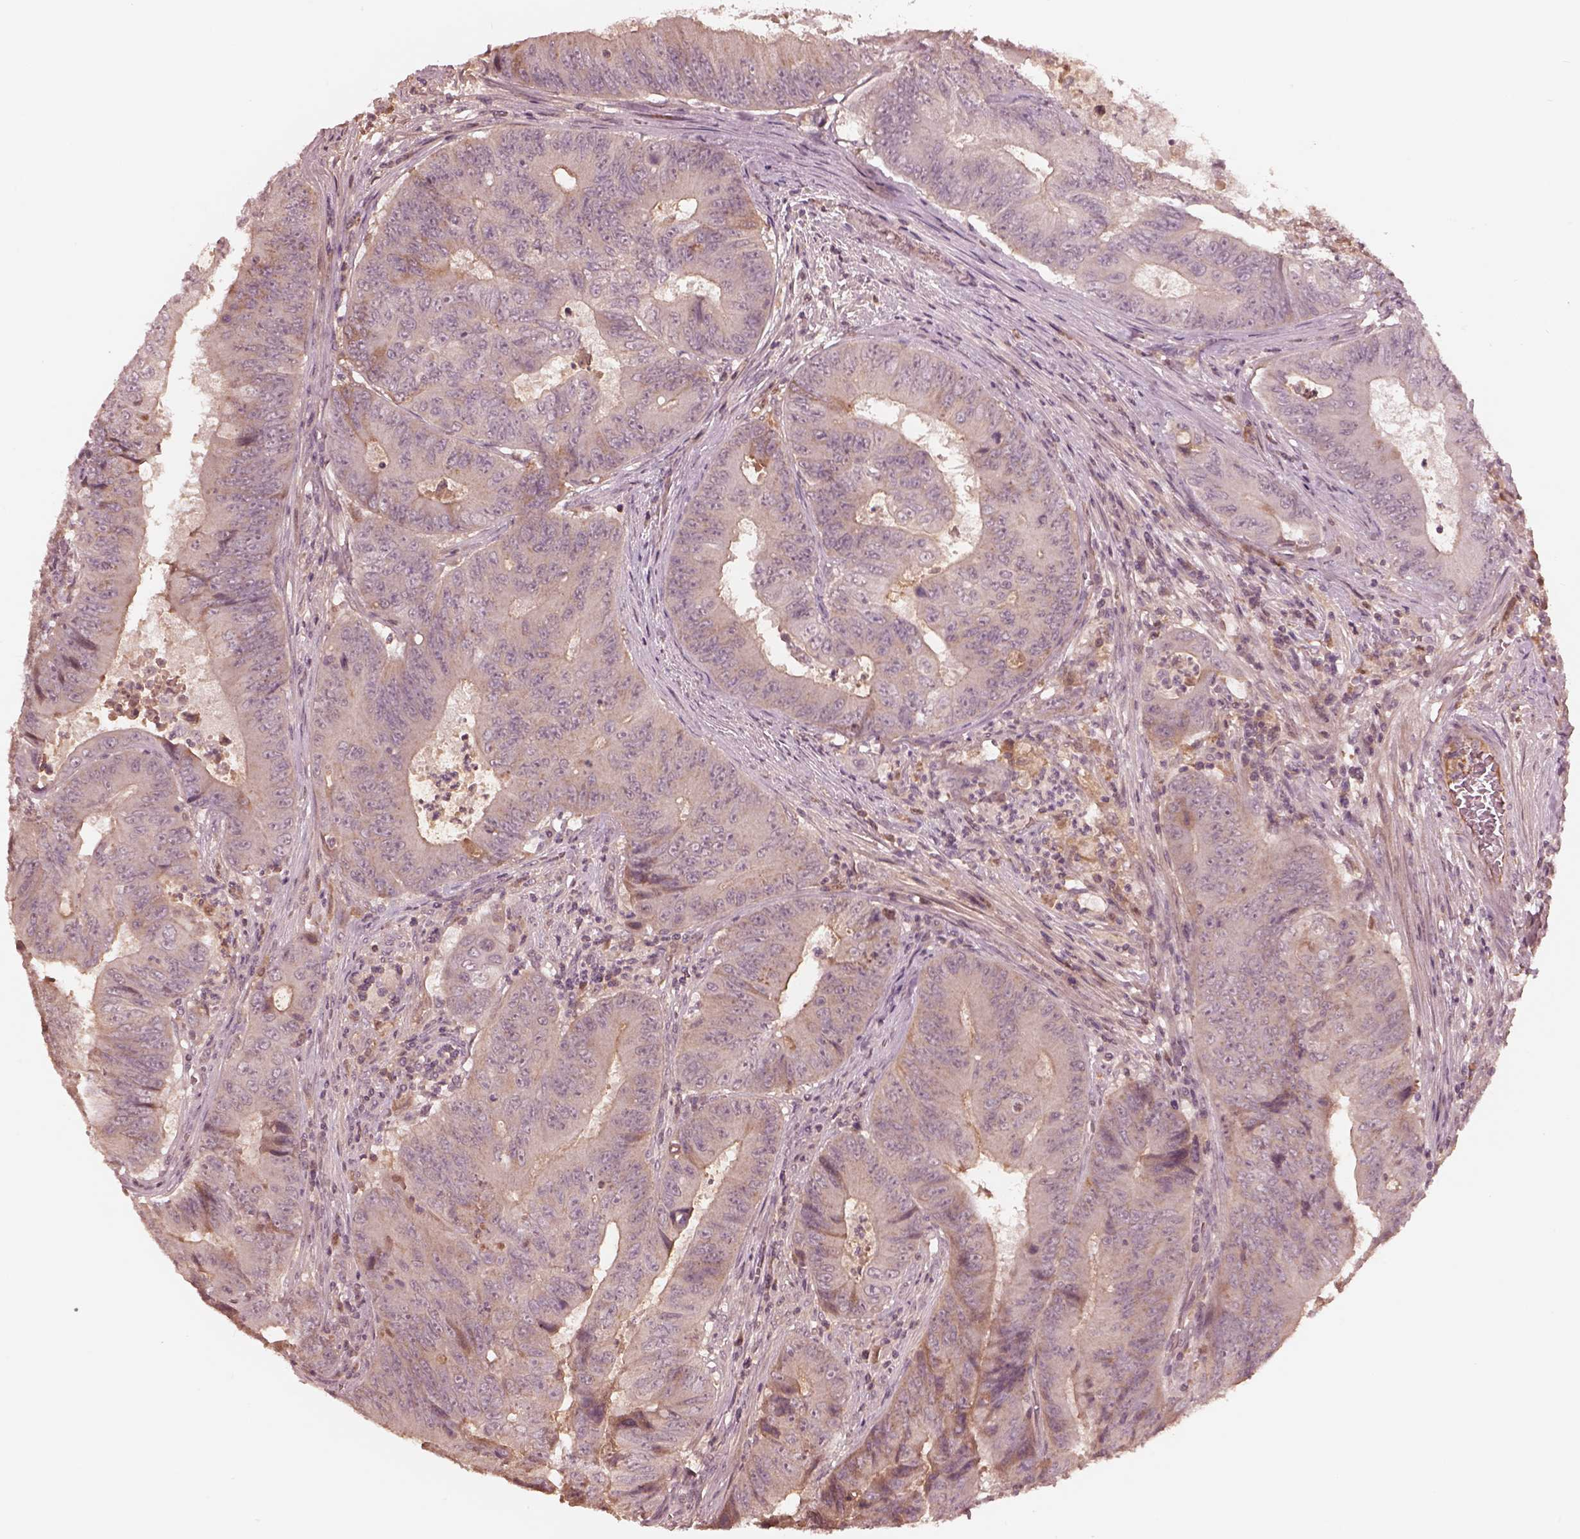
{"staining": {"intensity": "negative", "quantity": "none", "location": "none"}, "tissue": "colorectal cancer", "cell_type": "Tumor cells", "image_type": "cancer", "snomed": [{"axis": "morphology", "description": "Adenocarcinoma, NOS"}, {"axis": "topography", "description": "Colon"}], "caption": "A high-resolution photomicrograph shows IHC staining of colorectal cancer, which reveals no significant positivity in tumor cells.", "gene": "TF", "patient": {"sex": "female", "age": 48}}